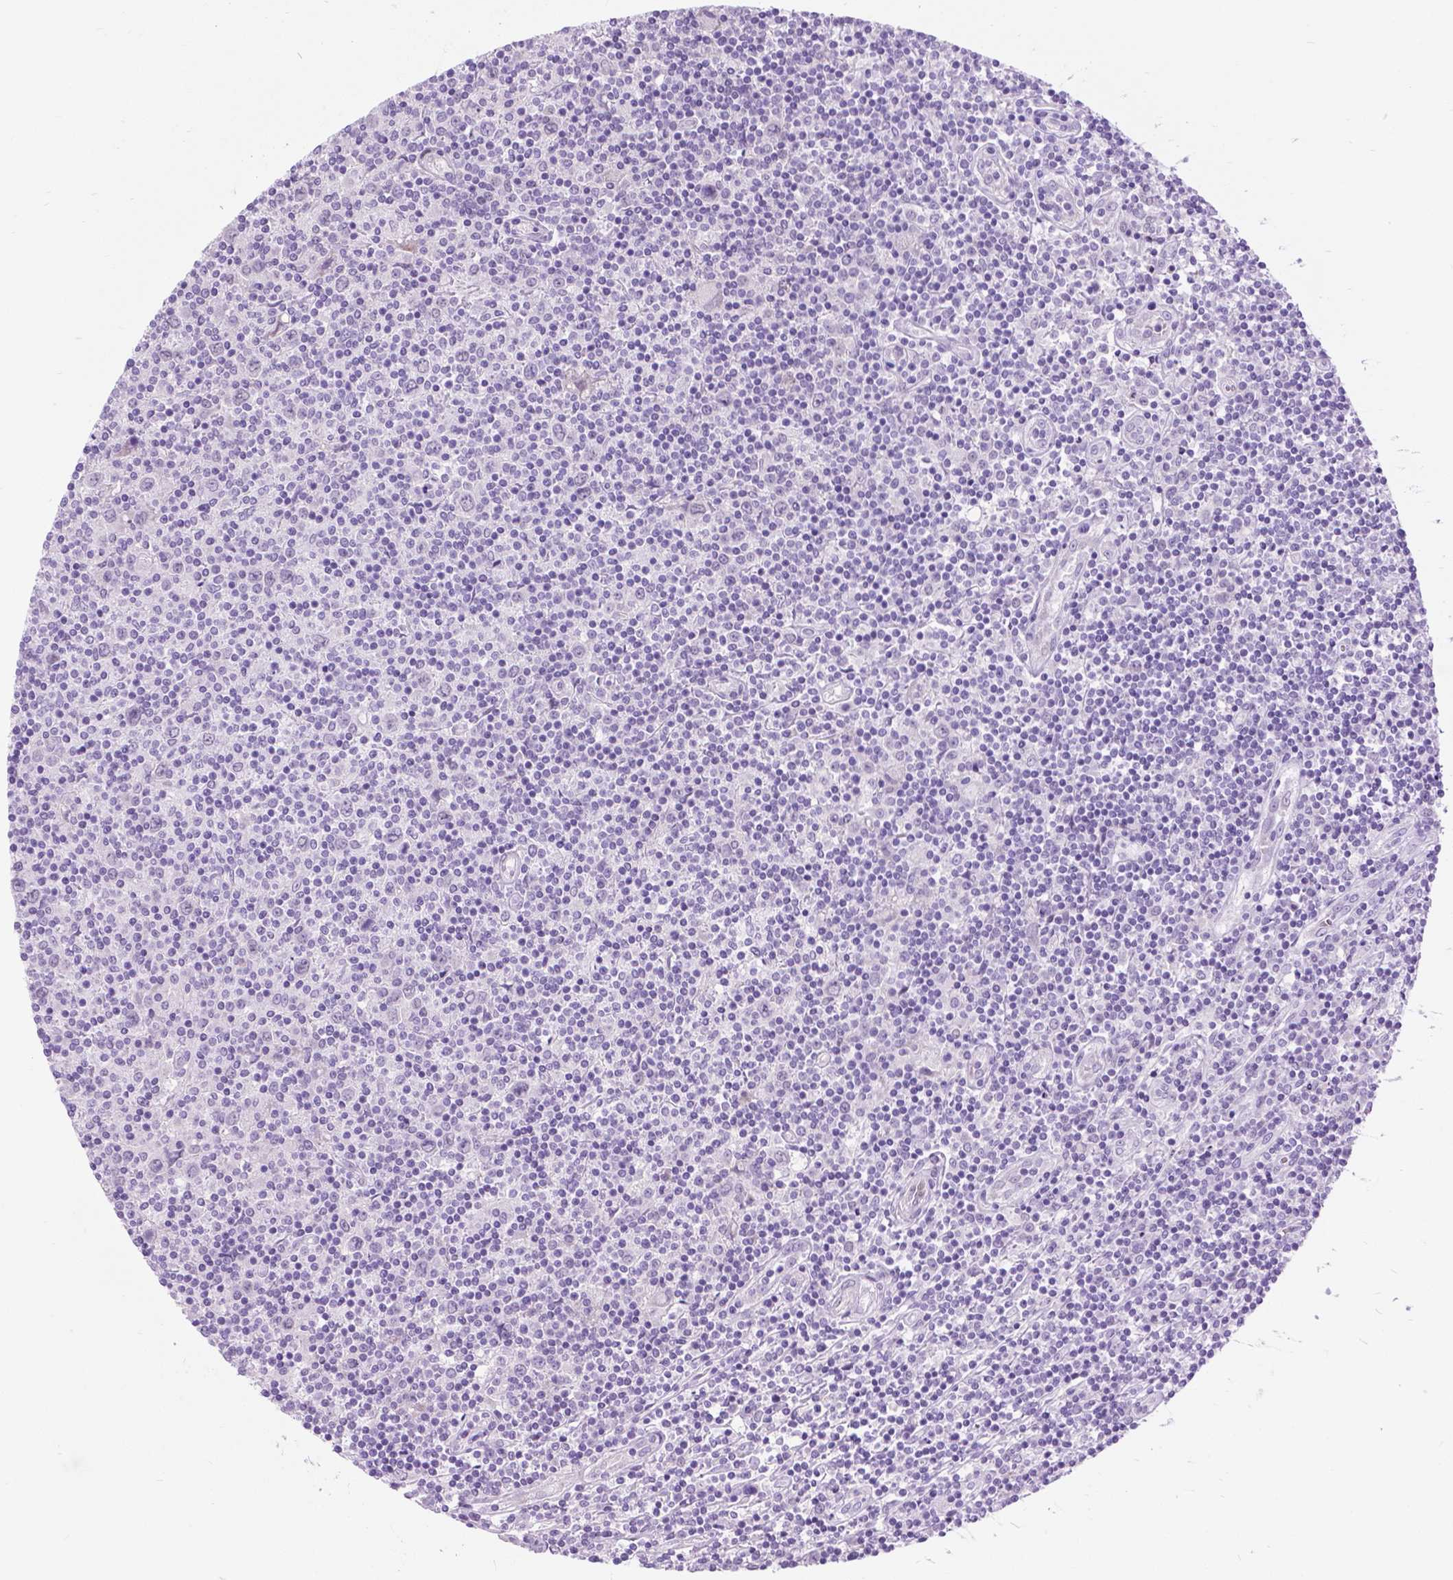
{"staining": {"intensity": "negative", "quantity": "none", "location": "none"}, "tissue": "lymphoma", "cell_type": "Tumor cells", "image_type": "cancer", "snomed": [{"axis": "morphology", "description": "Hodgkin's disease, NOS"}, {"axis": "topography", "description": "Lymph node"}], "caption": "High magnification brightfield microscopy of lymphoma stained with DAB (3,3'-diaminobenzidine) (brown) and counterstained with hematoxylin (blue): tumor cells show no significant positivity.", "gene": "APCDD1L", "patient": {"sex": "male", "age": 40}}